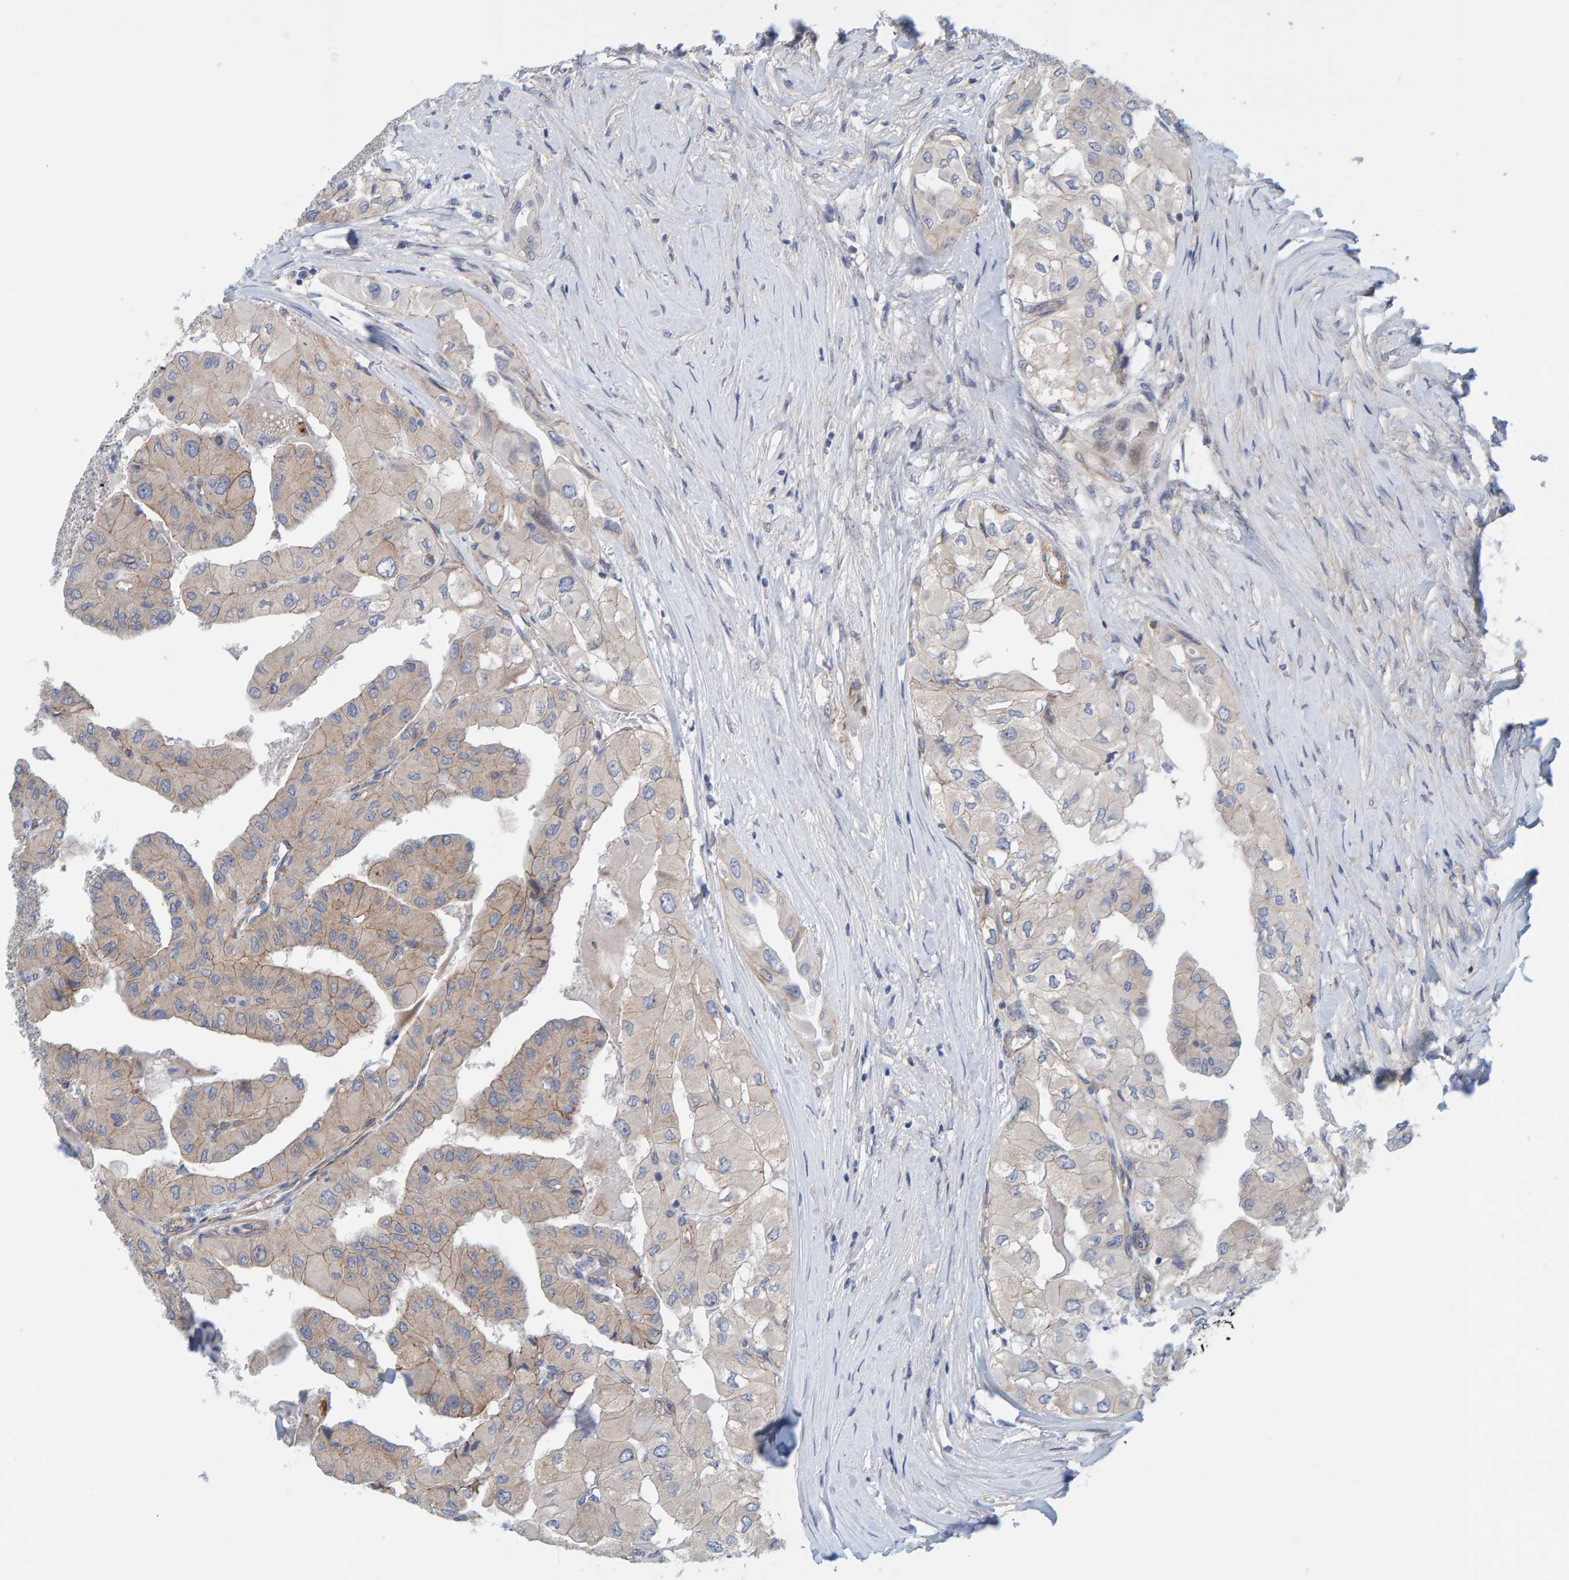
{"staining": {"intensity": "weak", "quantity": "<25%", "location": "cytoplasmic/membranous"}, "tissue": "thyroid cancer", "cell_type": "Tumor cells", "image_type": "cancer", "snomed": [{"axis": "morphology", "description": "Papillary adenocarcinoma, NOS"}, {"axis": "topography", "description": "Thyroid gland"}], "caption": "Immunohistochemical staining of human thyroid cancer (papillary adenocarcinoma) shows no significant expression in tumor cells.", "gene": "KRBA2", "patient": {"sex": "female", "age": 59}}